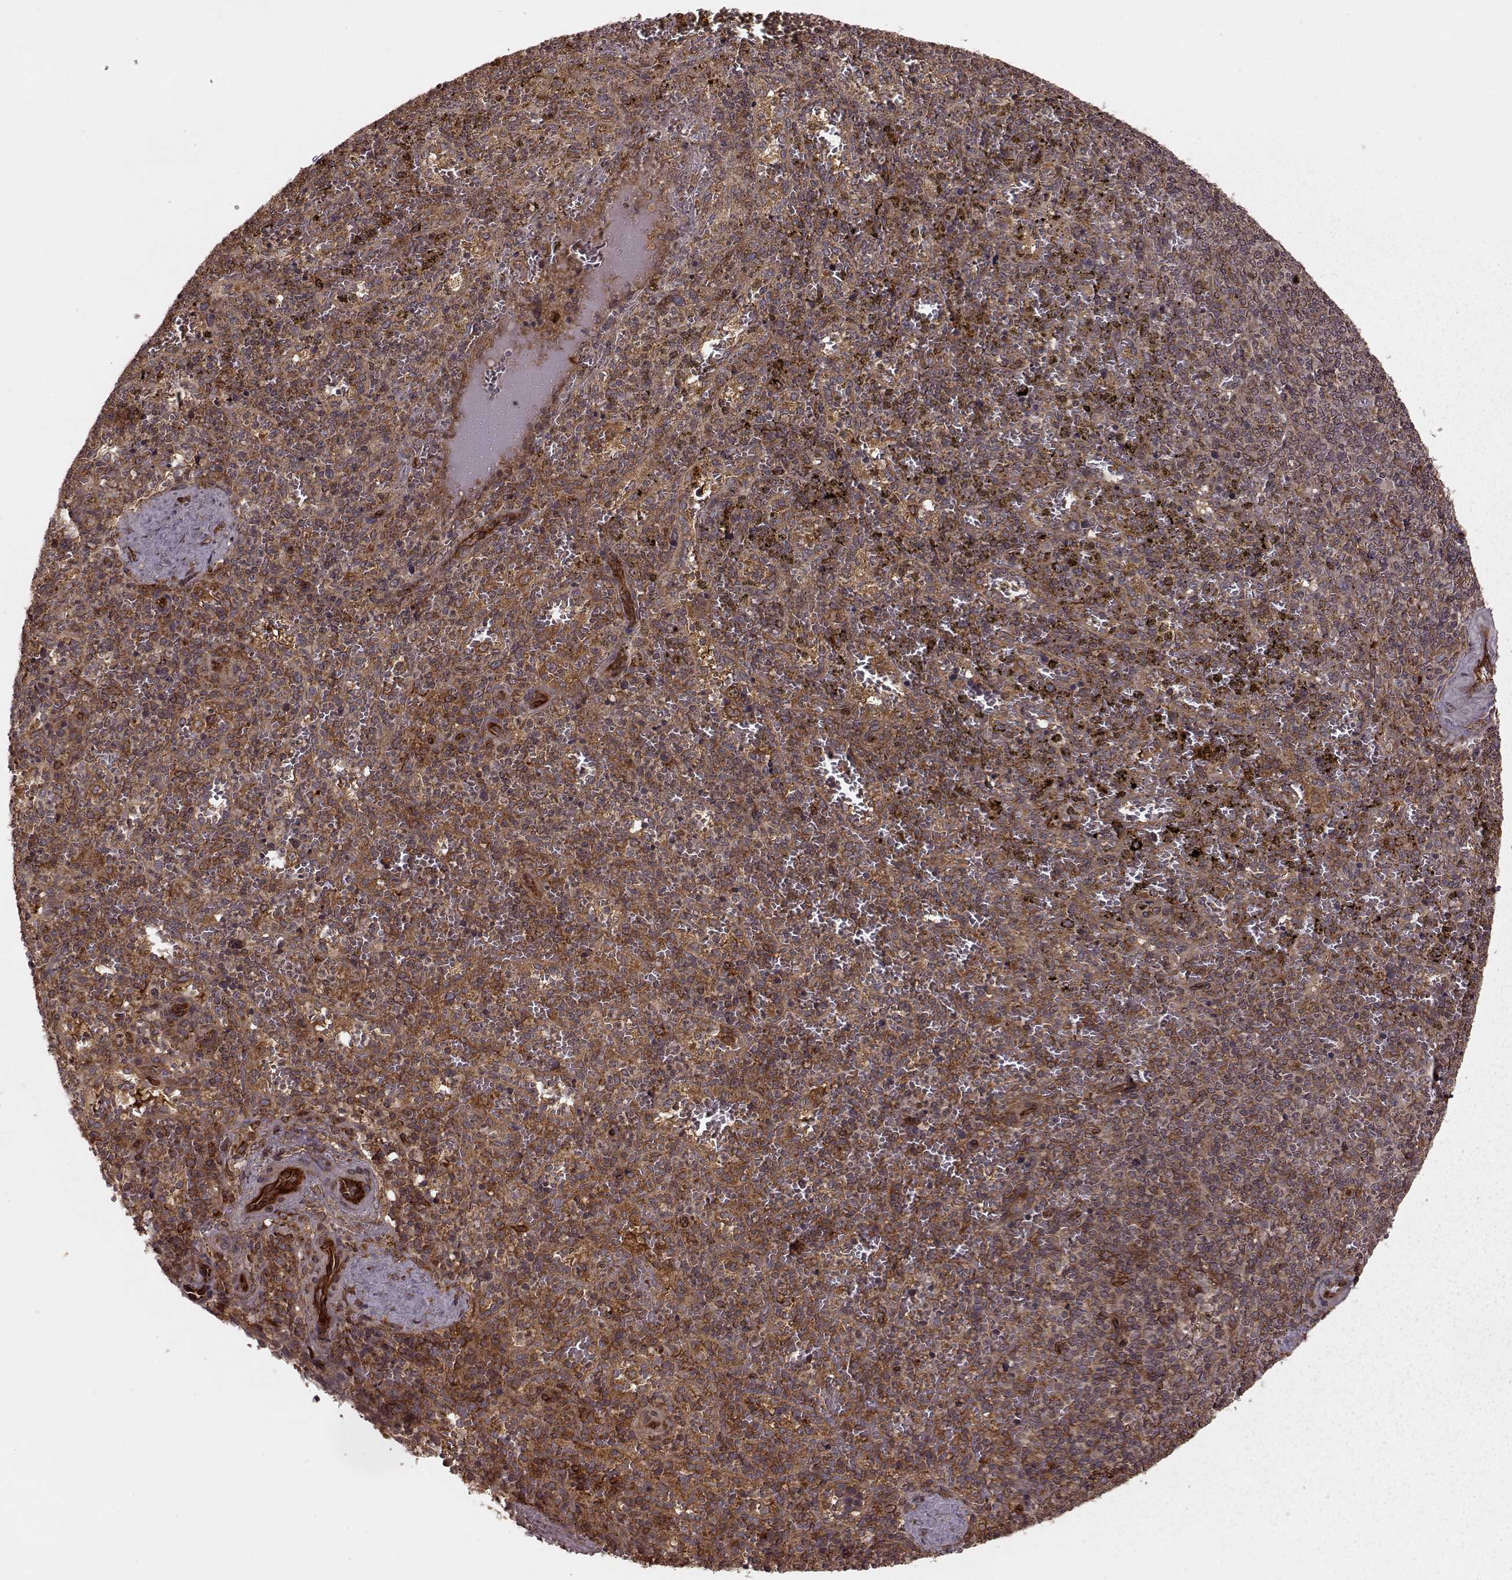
{"staining": {"intensity": "moderate", "quantity": ">75%", "location": "cytoplasmic/membranous"}, "tissue": "spleen", "cell_type": "Cells in red pulp", "image_type": "normal", "snomed": [{"axis": "morphology", "description": "Normal tissue, NOS"}, {"axis": "topography", "description": "Spleen"}], "caption": "High-magnification brightfield microscopy of unremarkable spleen stained with DAB (brown) and counterstained with hematoxylin (blue). cells in red pulp exhibit moderate cytoplasmic/membranous positivity is appreciated in about>75% of cells.", "gene": "AGPAT1", "patient": {"sex": "female", "age": 50}}